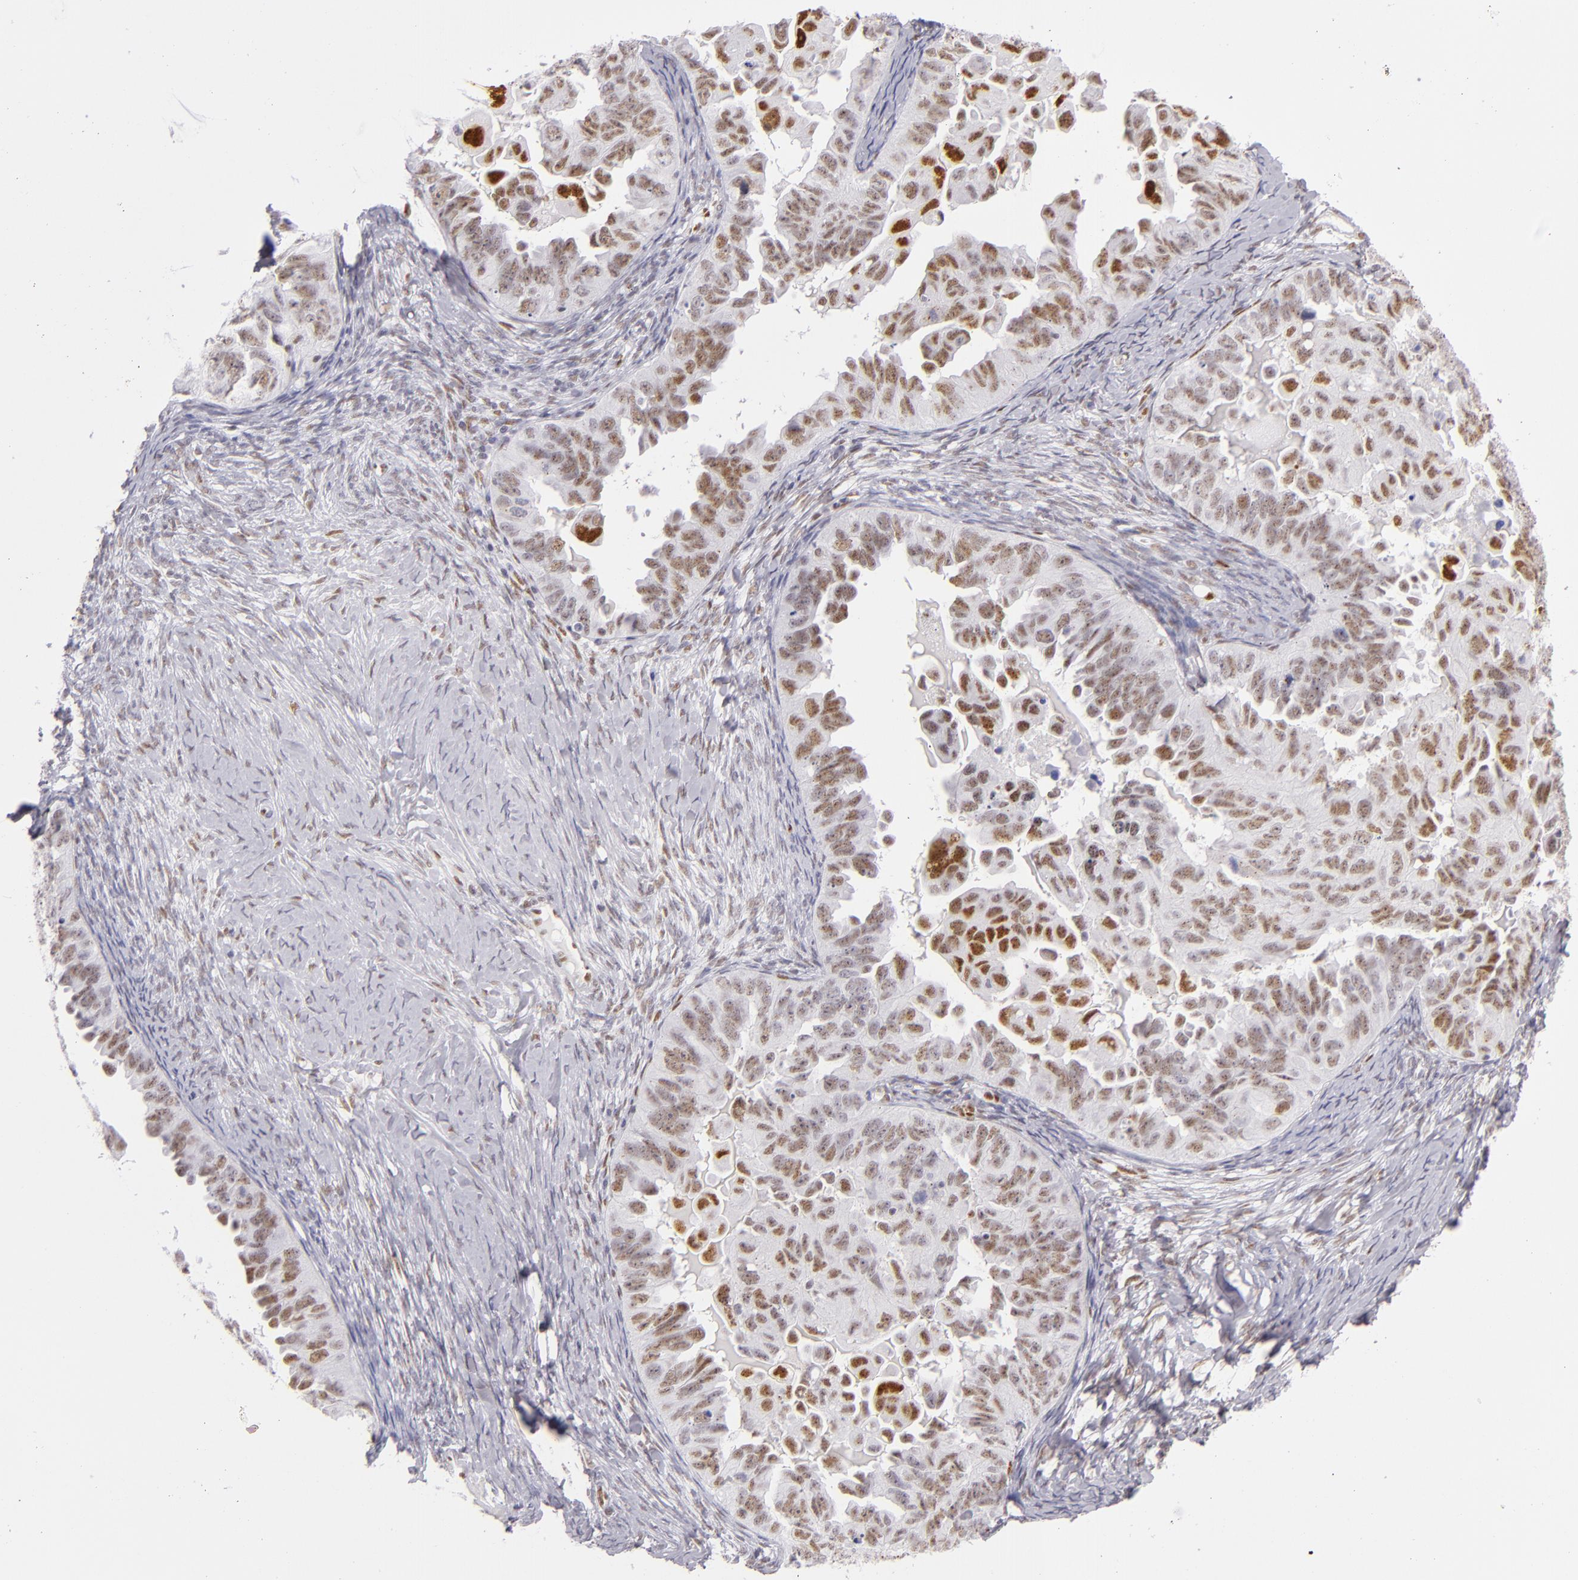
{"staining": {"intensity": "moderate", "quantity": "25%-75%", "location": "nuclear"}, "tissue": "ovarian cancer", "cell_type": "Tumor cells", "image_type": "cancer", "snomed": [{"axis": "morphology", "description": "Cystadenocarcinoma, serous, NOS"}, {"axis": "topography", "description": "Ovary"}], "caption": "IHC photomicrograph of neoplastic tissue: human ovarian cancer (serous cystadenocarcinoma) stained using immunohistochemistry exhibits medium levels of moderate protein expression localized specifically in the nuclear of tumor cells, appearing as a nuclear brown color.", "gene": "TOP3A", "patient": {"sex": "female", "age": 82}}